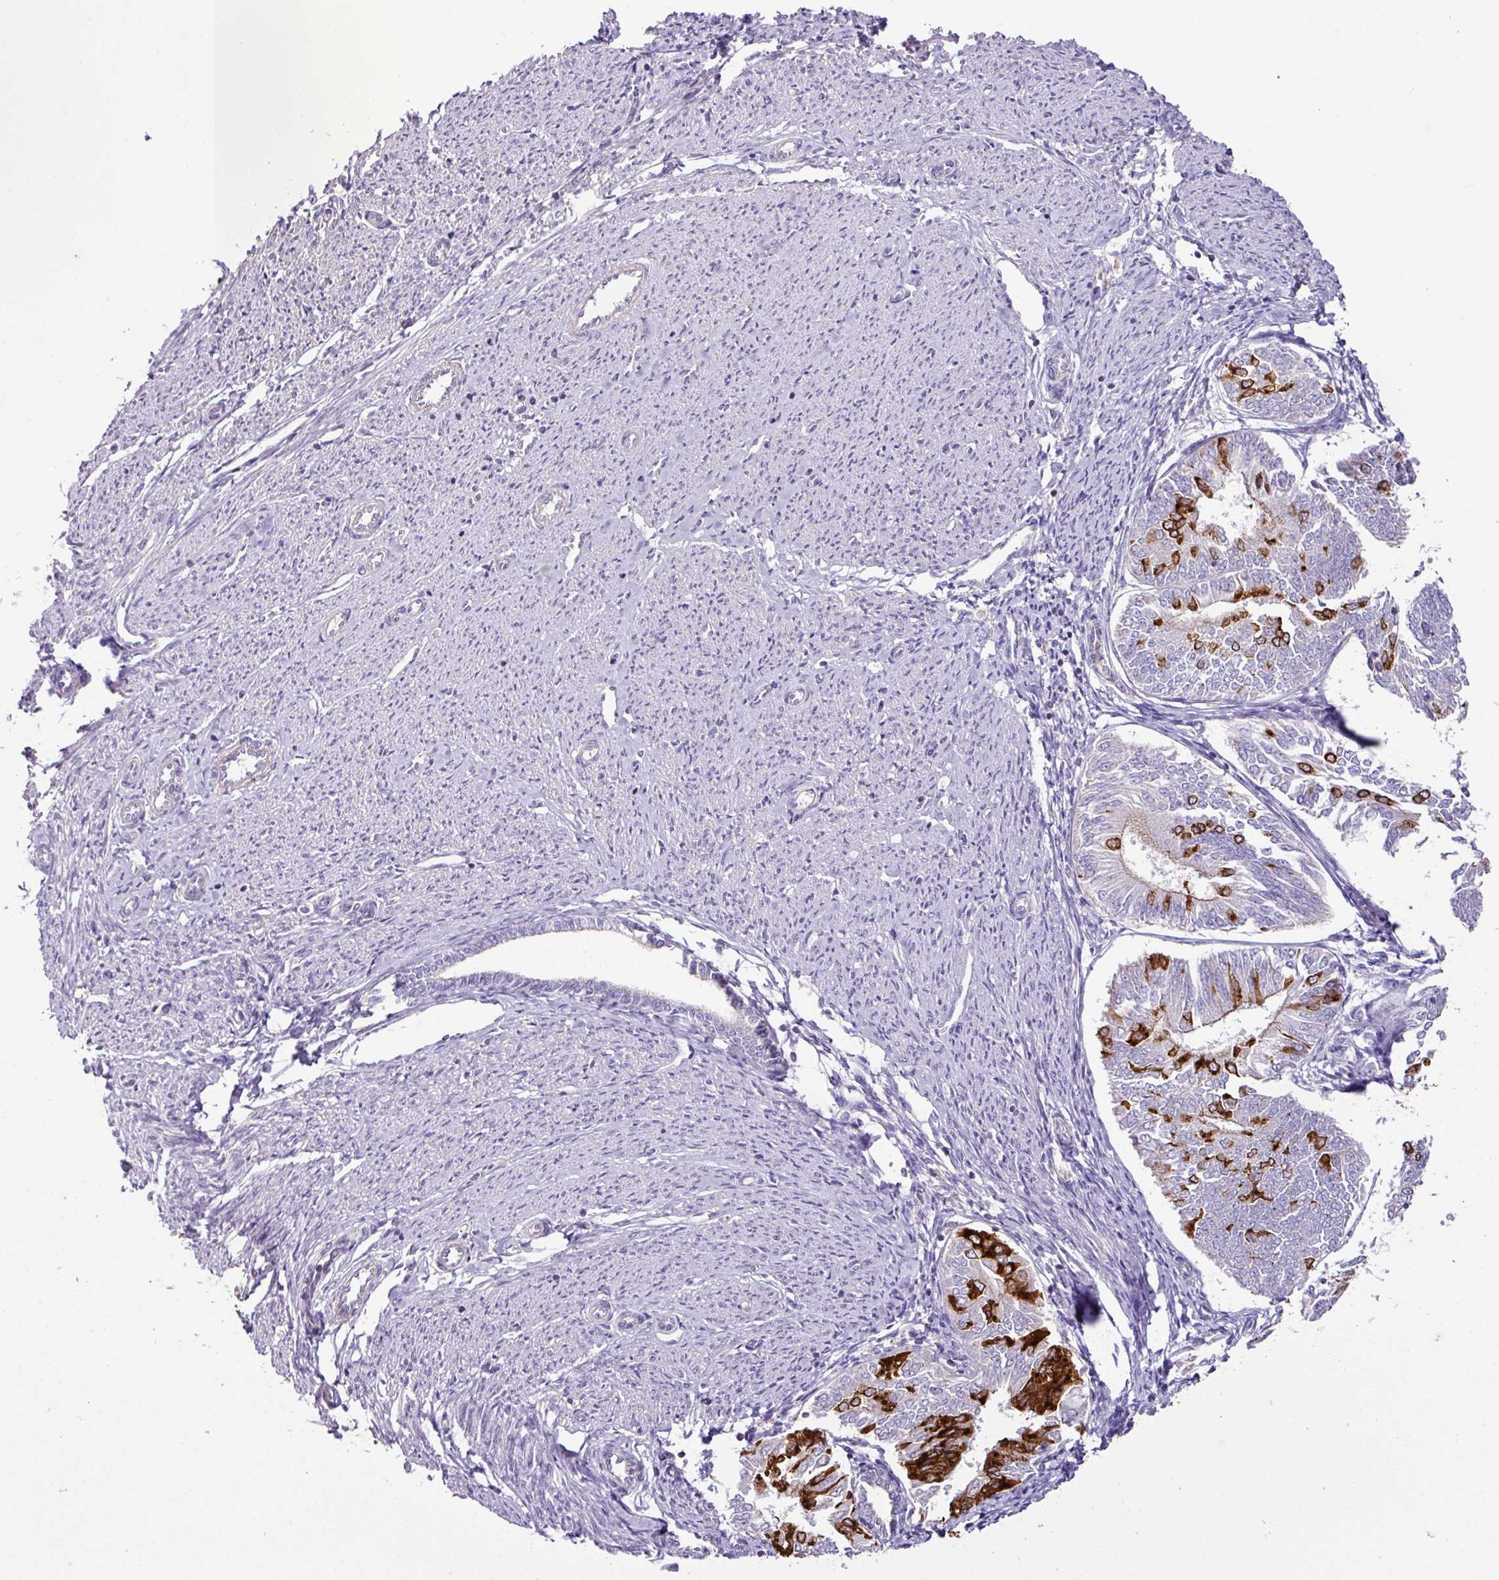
{"staining": {"intensity": "strong", "quantity": "<25%", "location": "cytoplasmic/membranous"}, "tissue": "endometrial cancer", "cell_type": "Tumor cells", "image_type": "cancer", "snomed": [{"axis": "morphology", "description": "Adenocarcinoma, NOS"}, {"axis": "topography", "description": "Endometrium"}], "caption": "IHC of human endometrial cancer (adenocarcinoma) reveals medium levels of strong cytoplasmic/membranous expression in approximately <25% of tumor cells.", "gene": "AGR3", "patient": {"sex": "female", "age": 58}}